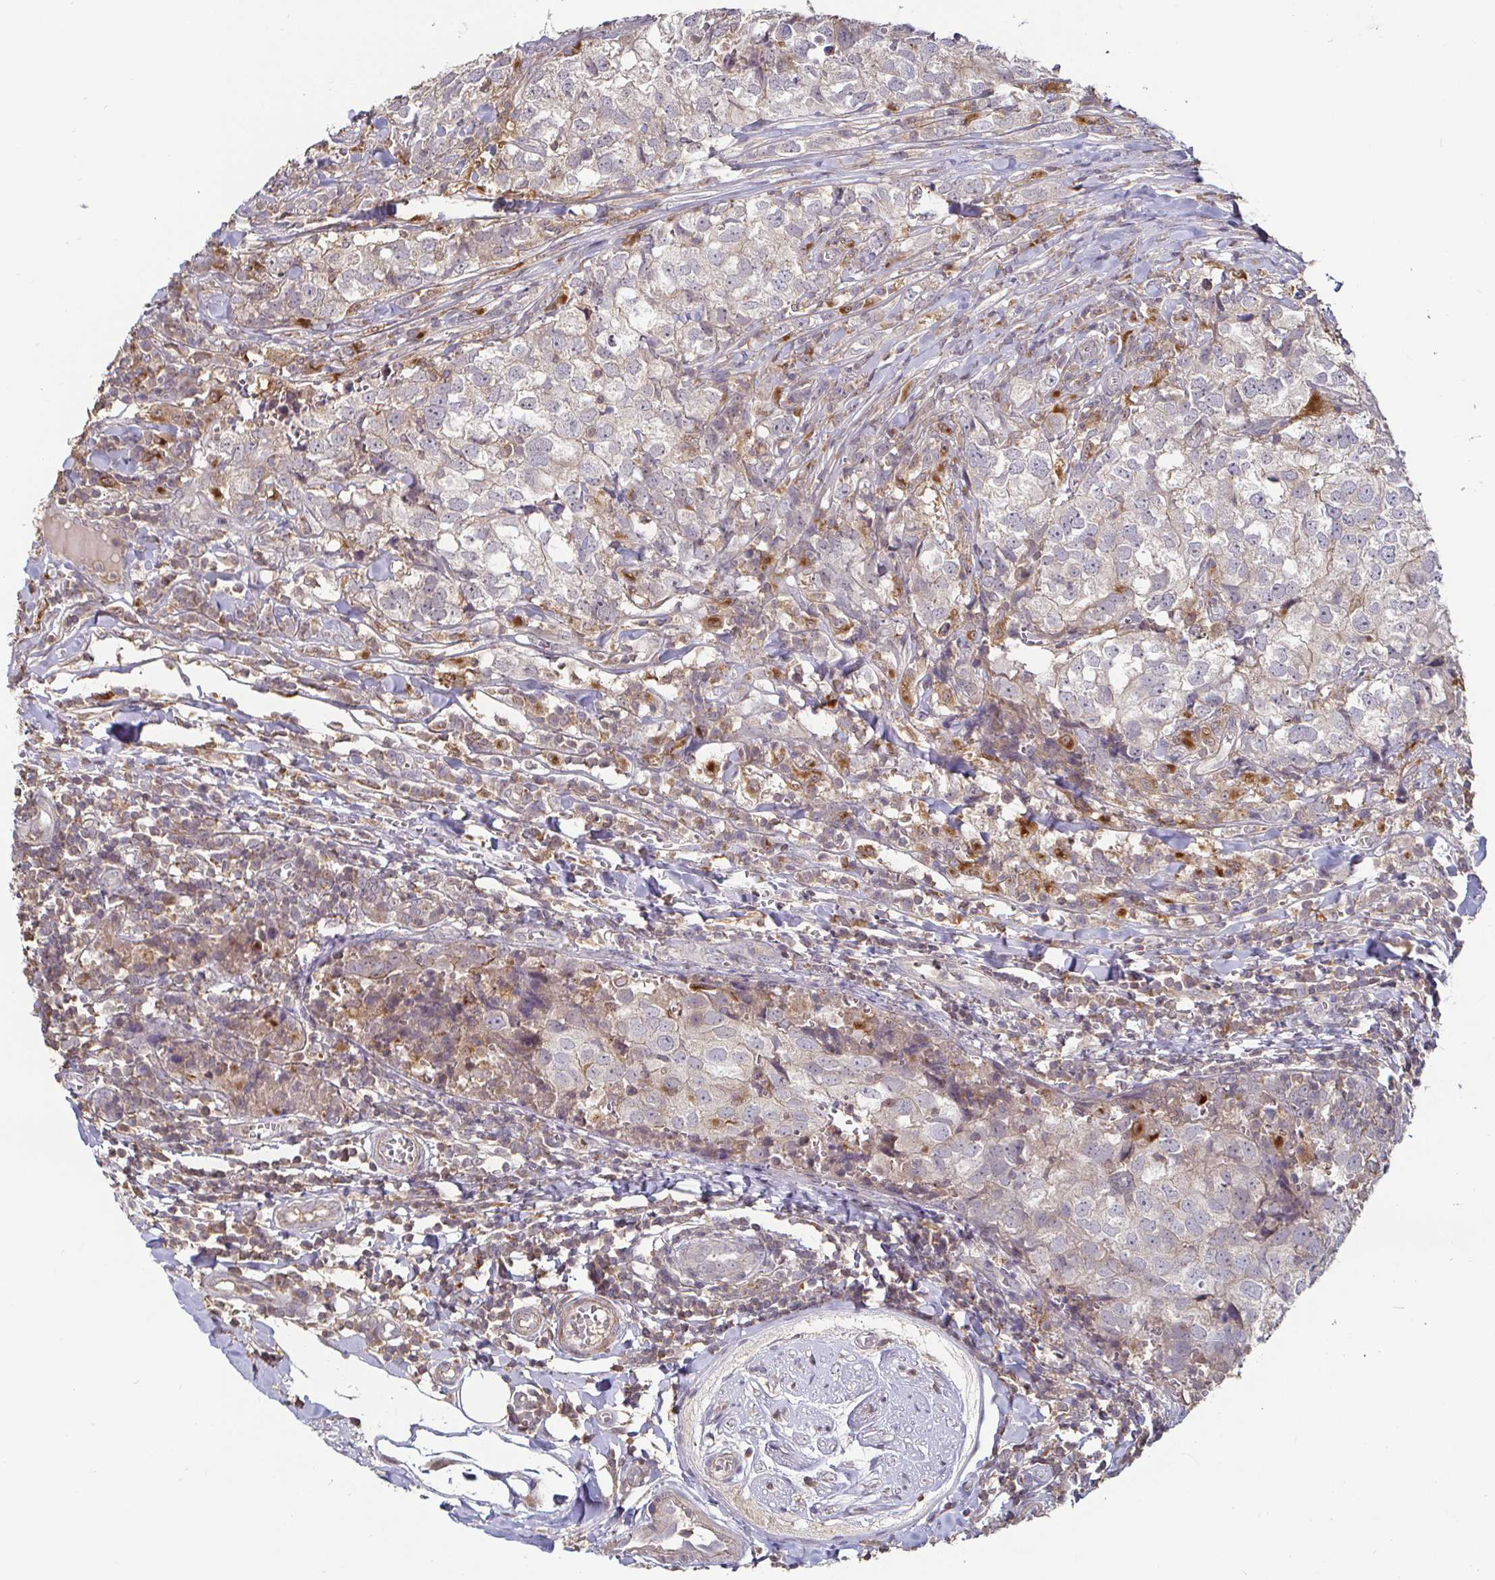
{"staining": {"intensity": "negative", "quantity": "none", "location": "none"}, "tissue": "breast cancer", "cell_type": "Tumor cells", "image_type": "cancer", "snomed": [{"axis": "morphology", "description": "Duct carcinoma"}, {"axis": "topography", "description": "Breast"}], "caption": "Breast cancer (infiltrating ductal carcinoma) was stained to show a protein in brown. There is no significant expression in tumor cells.", "gene": "CDH18", "patient": {"sex": "female", "age": 30}}